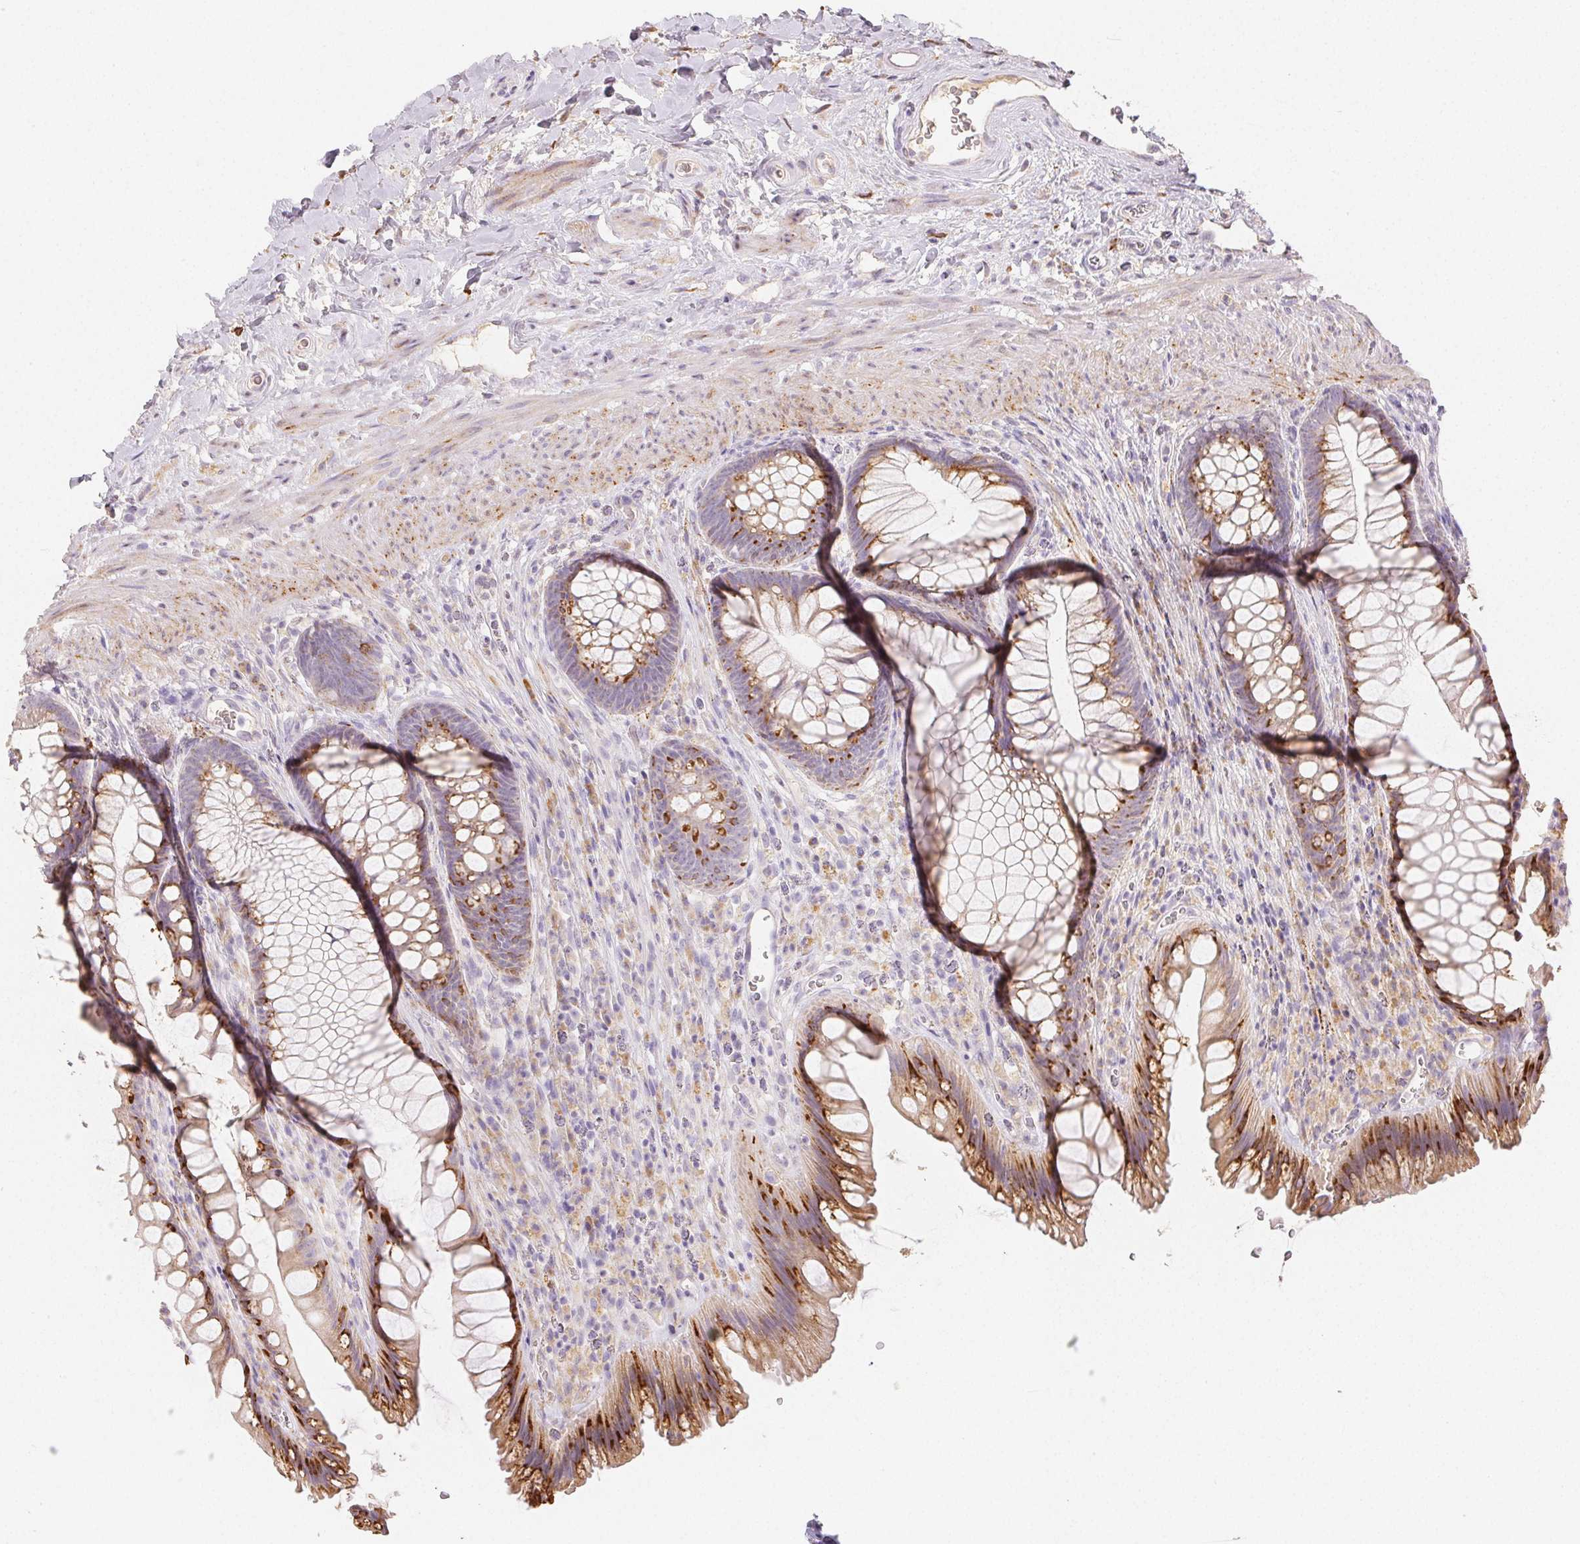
{"staining": {"intensity": "strong", "quantity": "25%-75%", "location": "cytoplasmic/membranous"}, "tissue": "rectum", "cell_type": "Glandular cells", "image_type": "normal", "snomed": [{"axis": "morphology", "description": "Normal tissue, NOS"}, {"axis": "topography", "description": "Rectum"}], "caption": "High-magnification brightfield microscopy of normal rectum stained with DAB (3,3'-diaminobenzidine) (brown) and counterstained with hematoxylin (blue). glandular cells exhibit strong cytoplasmic/membranous expression is identified in about25%-75% of cells.", "gene": "ACVR1B", "patient": {"sex": "male", "age": 53}}